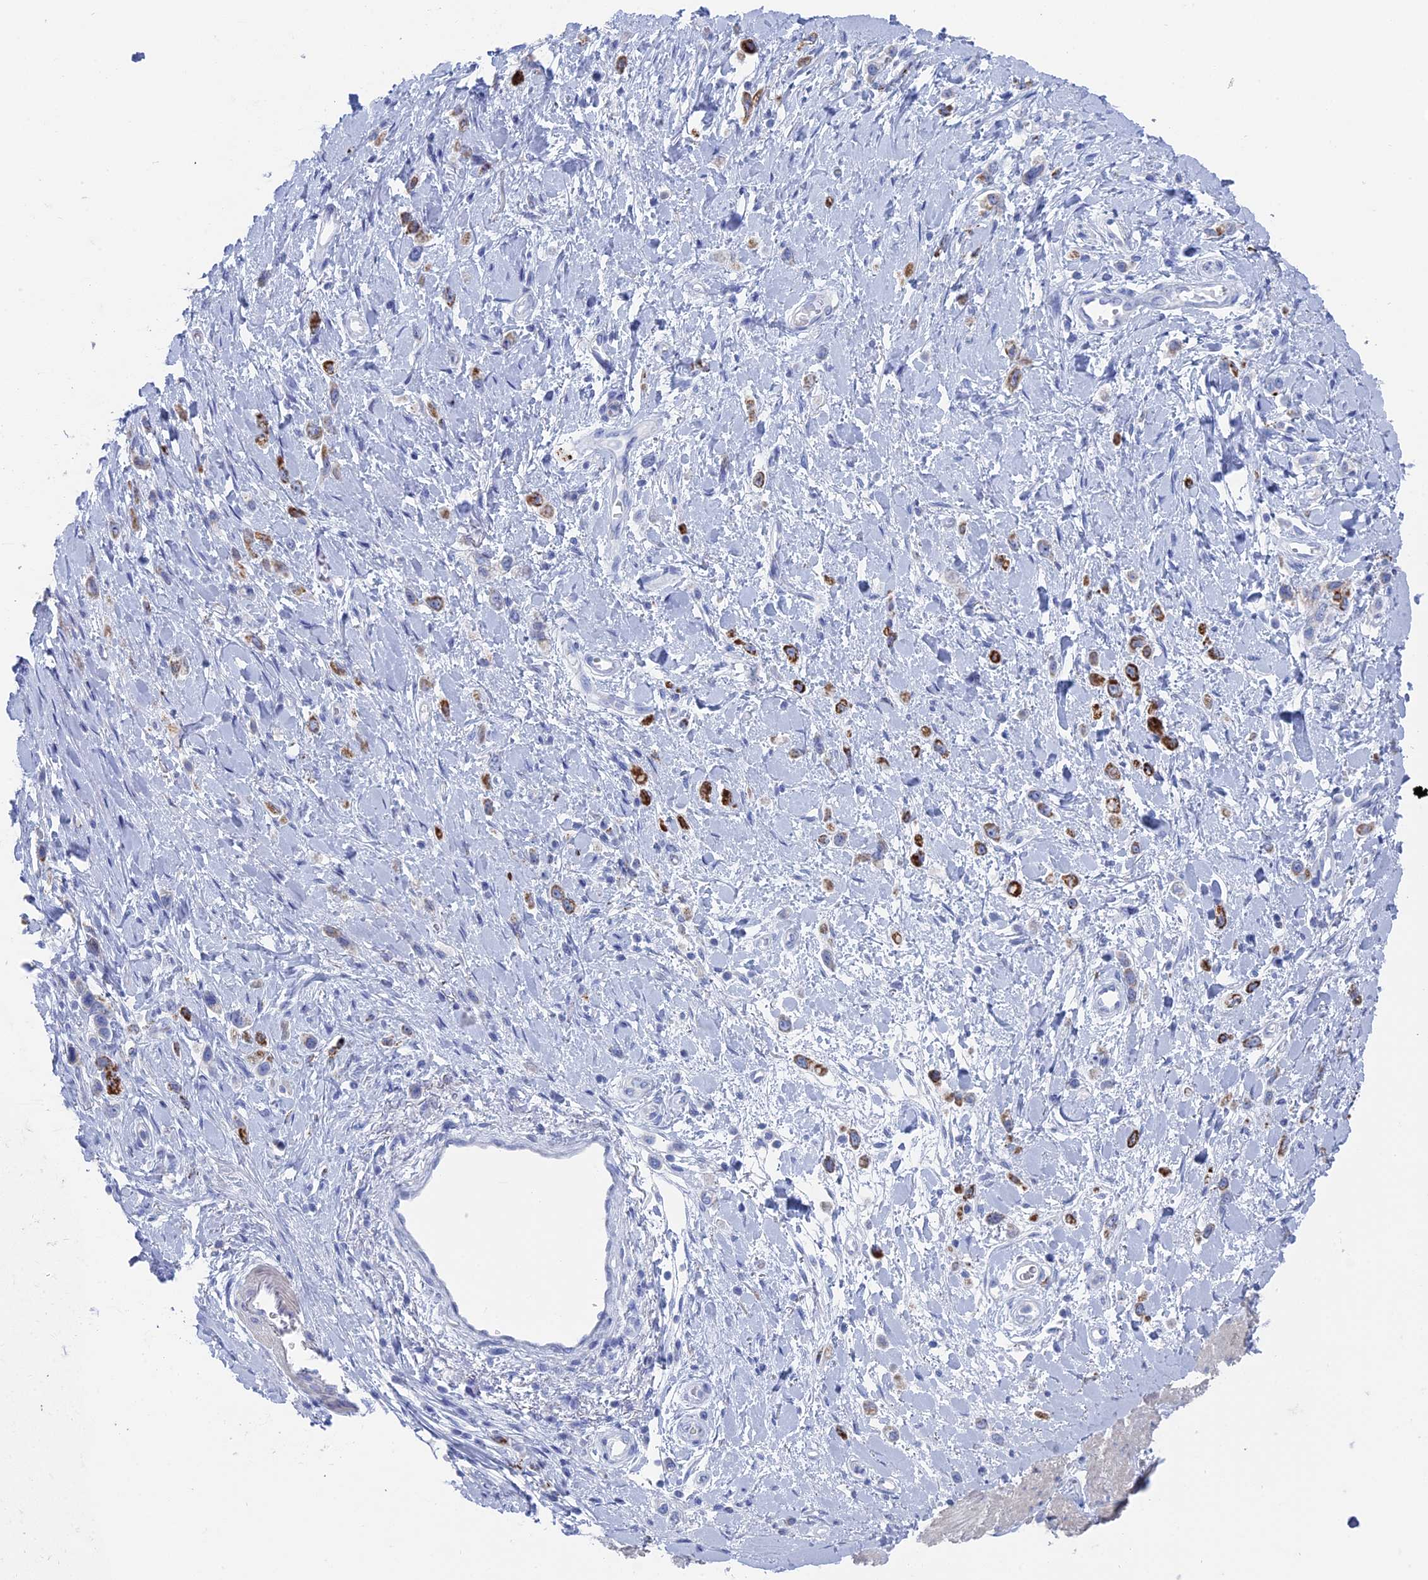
{"staining": {"intensity": "strong", "quantity": "25%-75%", "location": "cytoplasmic/membranous"}, "tissue": "stomach cancer", "cell_type": "Tumor cells", "image_type": "cancer", "snomed": [{"axis": "morphology", "description": "Adenocarcinoma, NOS"}, {"axis": "topography", "description": "Stomach"}], "caption": "High-magnification brightfield microscopy of stomach adenocarcinoma stained with DAB (3,3'-diaminobenzidine) (brown) and counterstained with hematoxylin (blue). tumor cells exhibit strong cytoplasmic/membranous expression is present in approximately25%-75% of cells.", "gene": "ALMS1", "patient": {"sex": "female", "age": 65}}